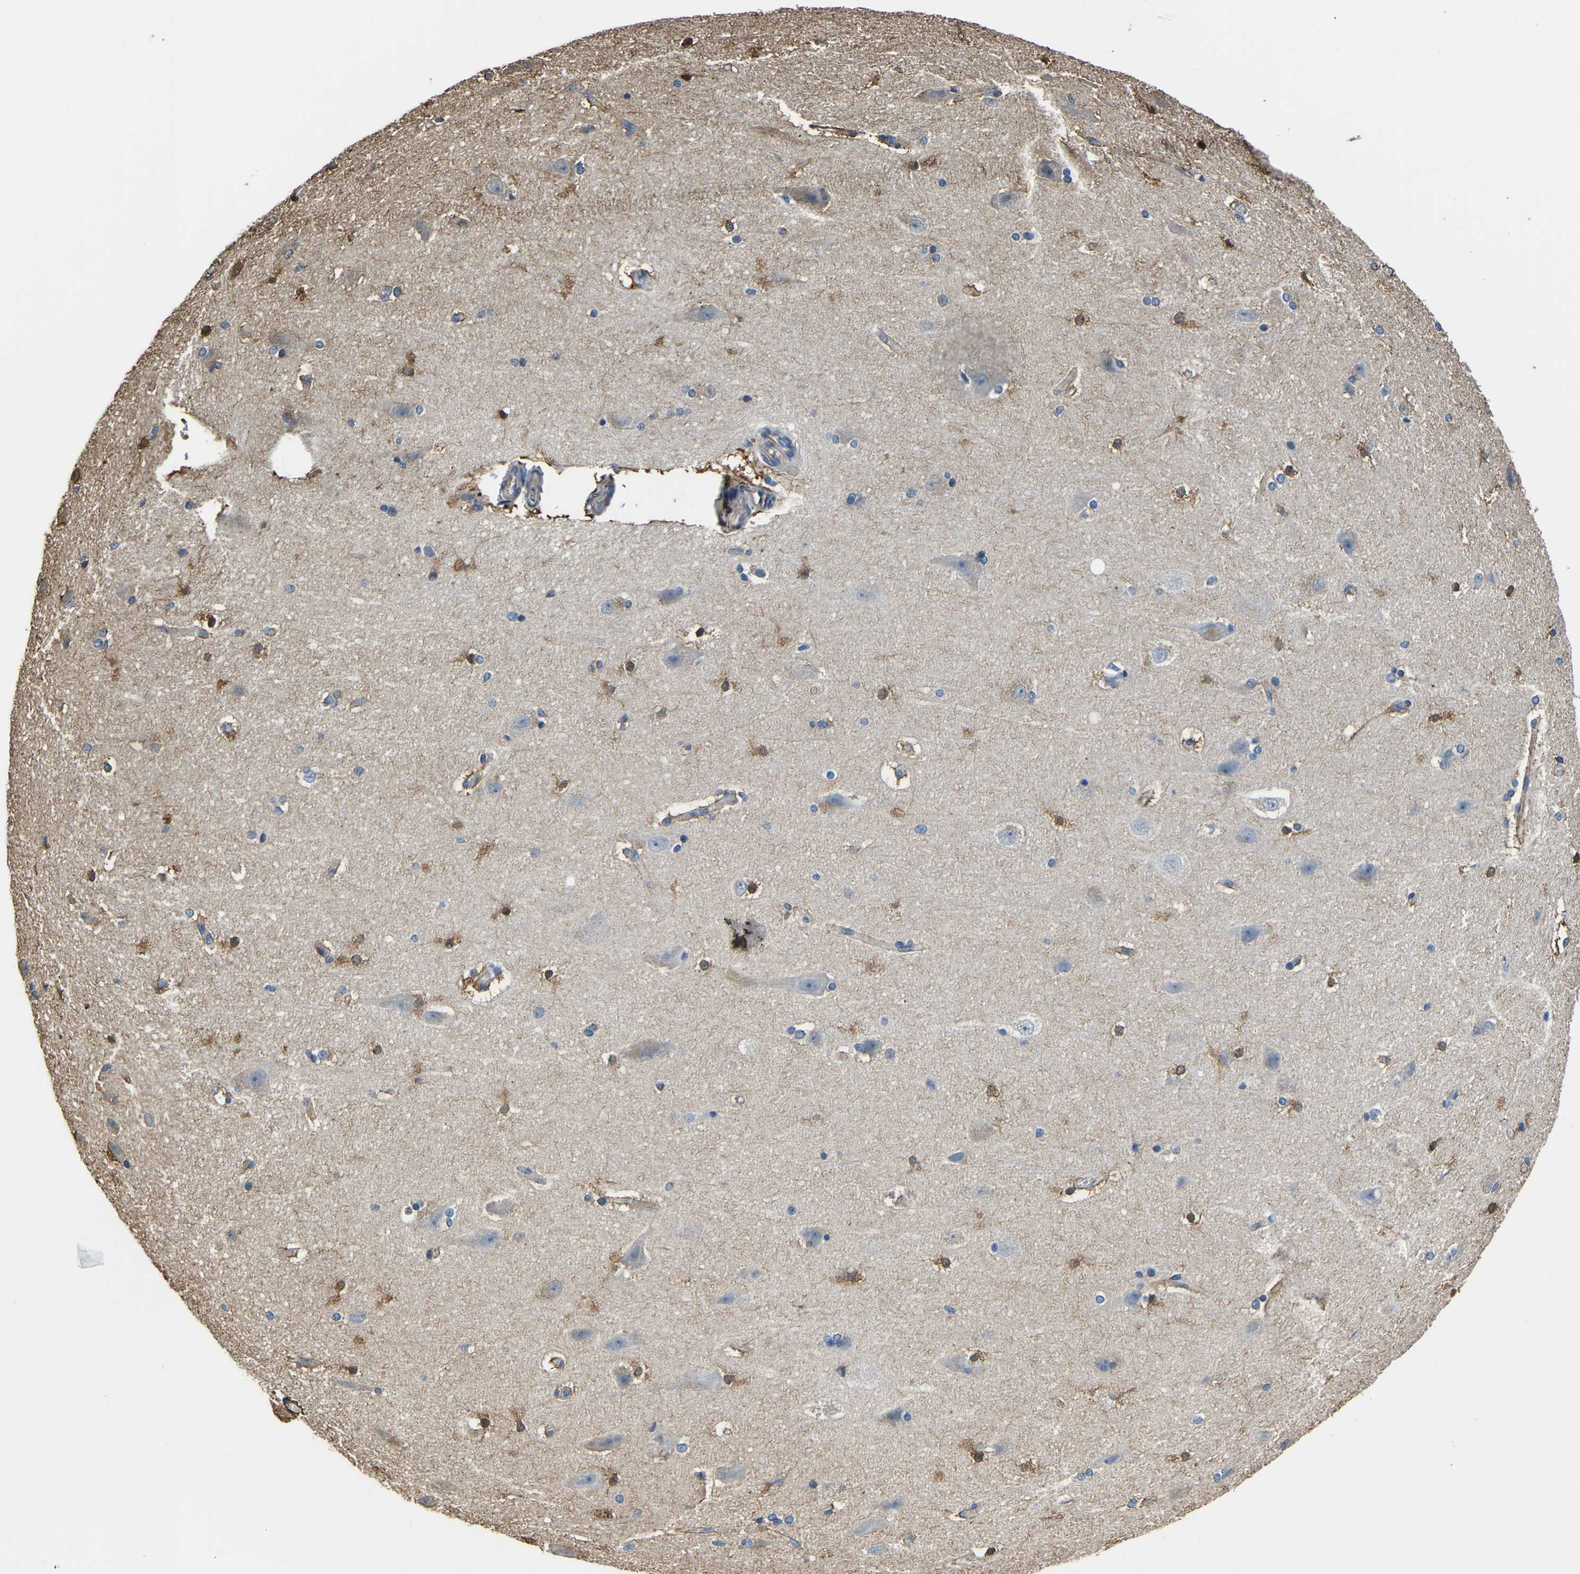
{"staining": {"intensity": "moderate", "quantity": ">75%", "location": "cytoplasmic/membranous"}, "tissue": "cerebral cortex", "cell_type": "Endothelial cells", "image_type": "normal", "snomed": [{"axis": "morphology", "description": "Normal tissue, NOS"}, {"axis": "topography", "description": "Cerebral cortex"}, {"axis": "topography", "description": "Hippocampus"}], "caption": "Immunohistochemistry (IHC) (DAB (3,3'-diaminobenzidine)) staining of benign cerebral cortex displays moderate cytoplasmic/membranous protein positivity in approximately >75% of endothelial cells.", "gene": "MS4A3", "patient": {"sex": "female", "age": 19}}